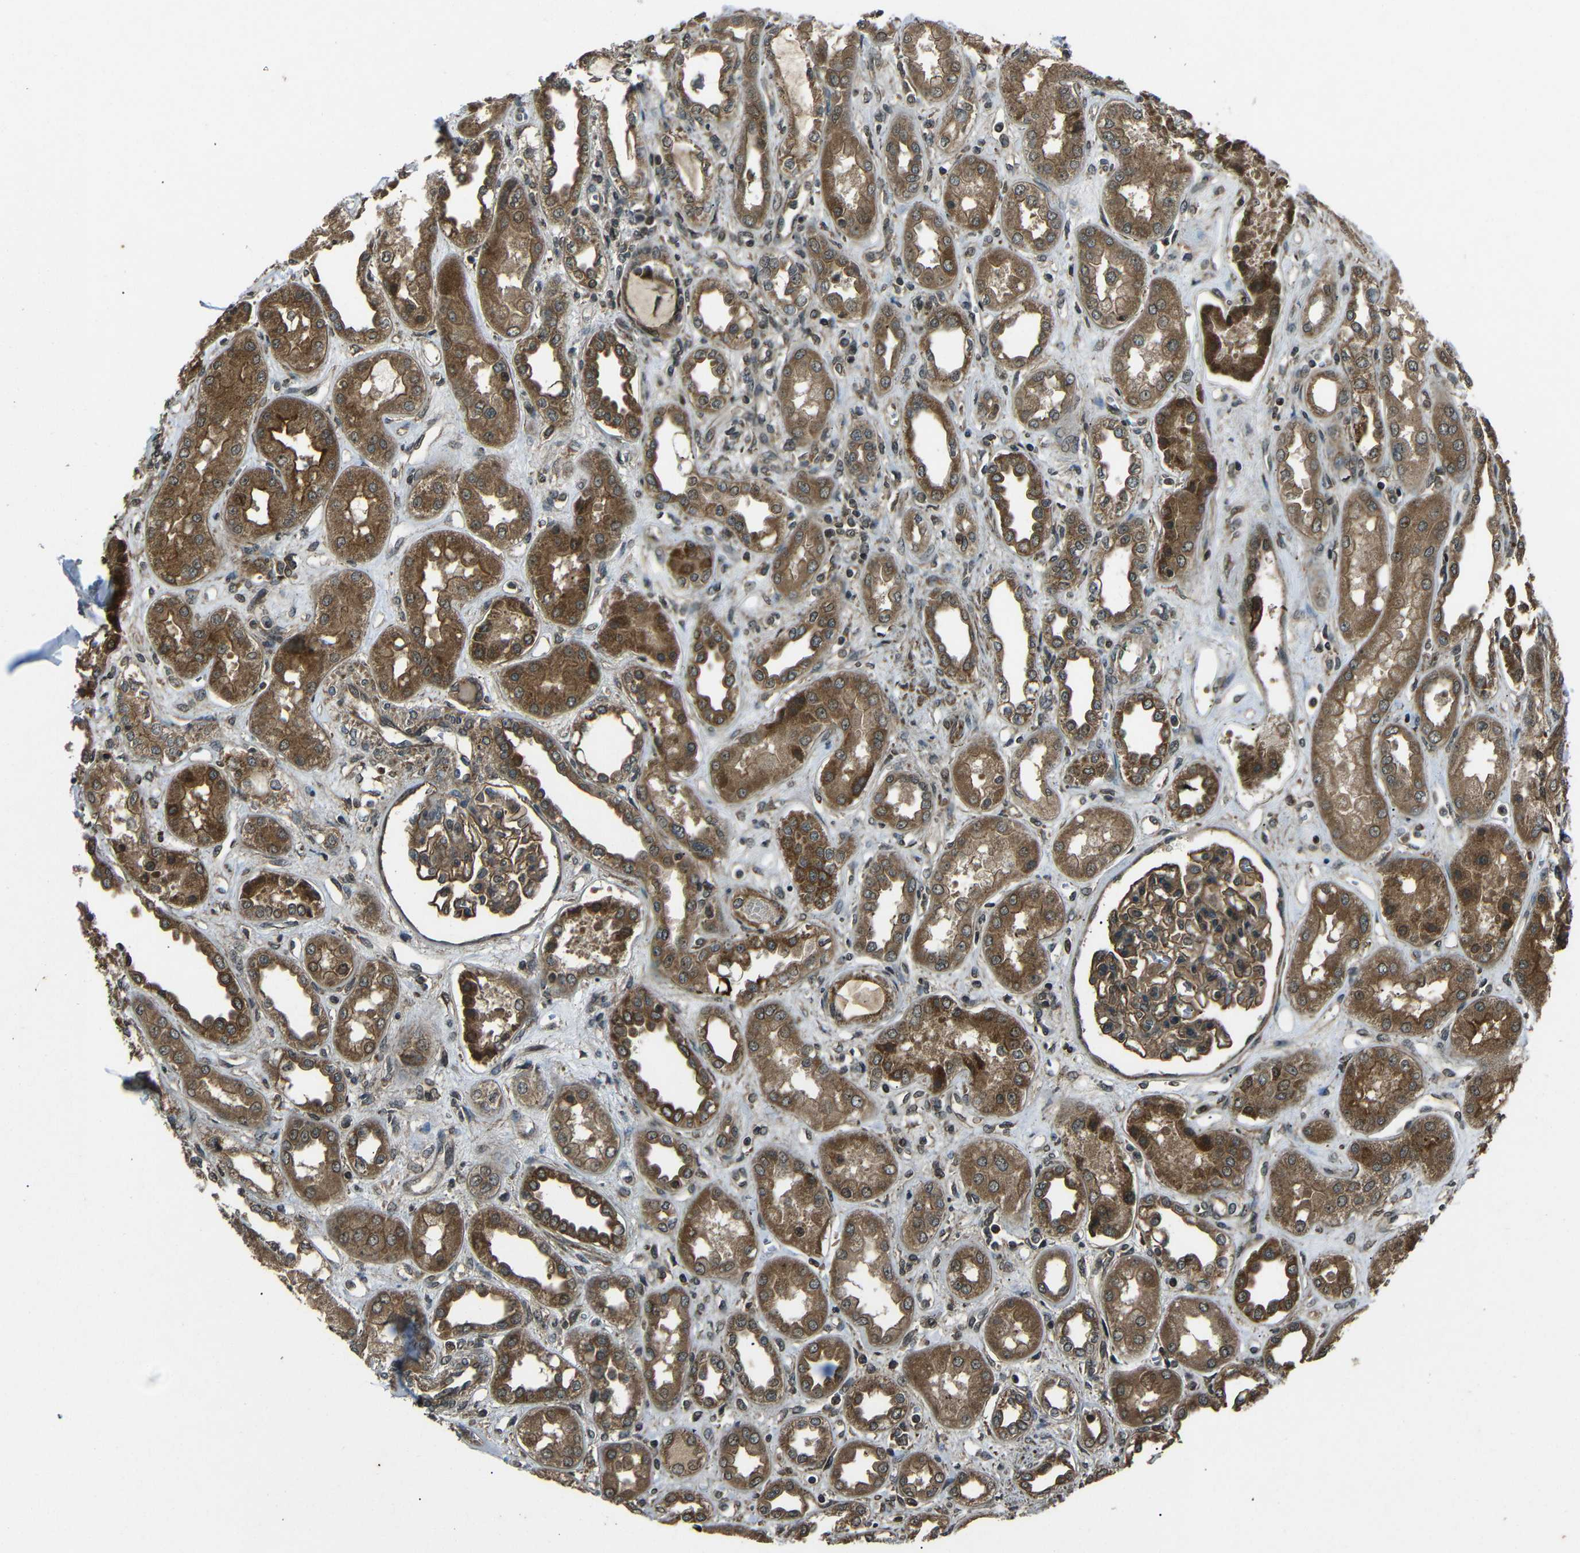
{"staining": {"intensity": "moderate", "quantity": ">75%", "location": "cytoplasmic/membranous"}, "tissue": "kidney", "cell_type": "Cells in glomeruli", "image_type": "normal", "snomed": [{"axis": "morphology", "description": "Normal tissue, NOS"}, {"axis": "topography", "description": "Kidney"}], "caption": "Immunohistochemical staining of normal human kidney exhibits moderate cytoplasmic/membranous protein expression in approximately >75% of cells in glomeruli.", "gene": "PLK2", "patient": {"sex": "male", "age": 59}}